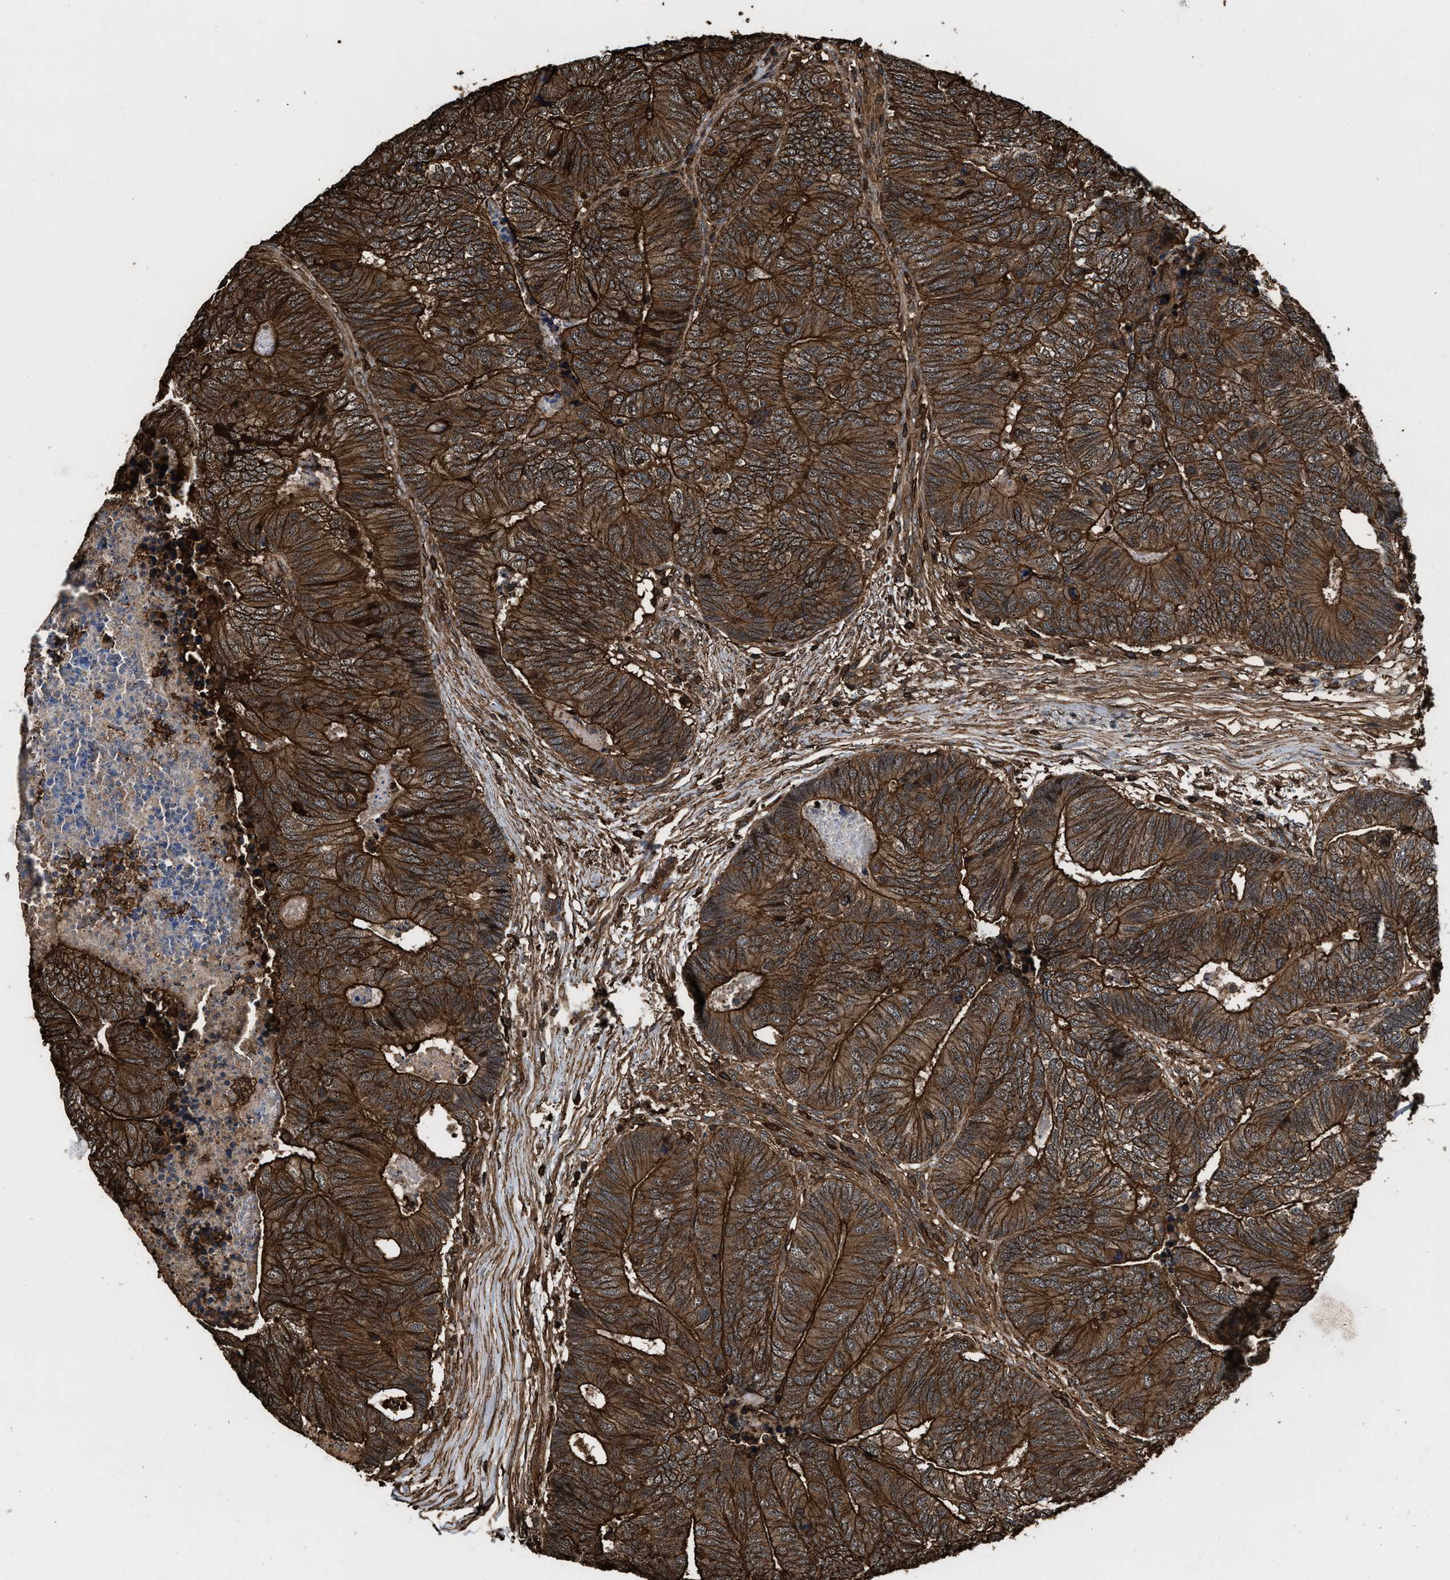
{"staining": {"intensity": "strong", "quantity": ">75%", "location": "cytoplasmic/membranous"}, "tissue": "colorectal cancer", "cell_type": "Tumor cells", "image_type": "cancer", "snomed": [{"axis": "morphology", "description": "Adenocarcinoma, NOS"}, {"axis": "topography", "description": "Colon"}], "caption": "Protein expression analysis of human colorectal adenocarcinoma reveals strong cytoplasmic/membranous positivity in approximately >75% of tumor cells.", "gene": "KBTBD2", "patient": {"sex": "female", "age": 67}}